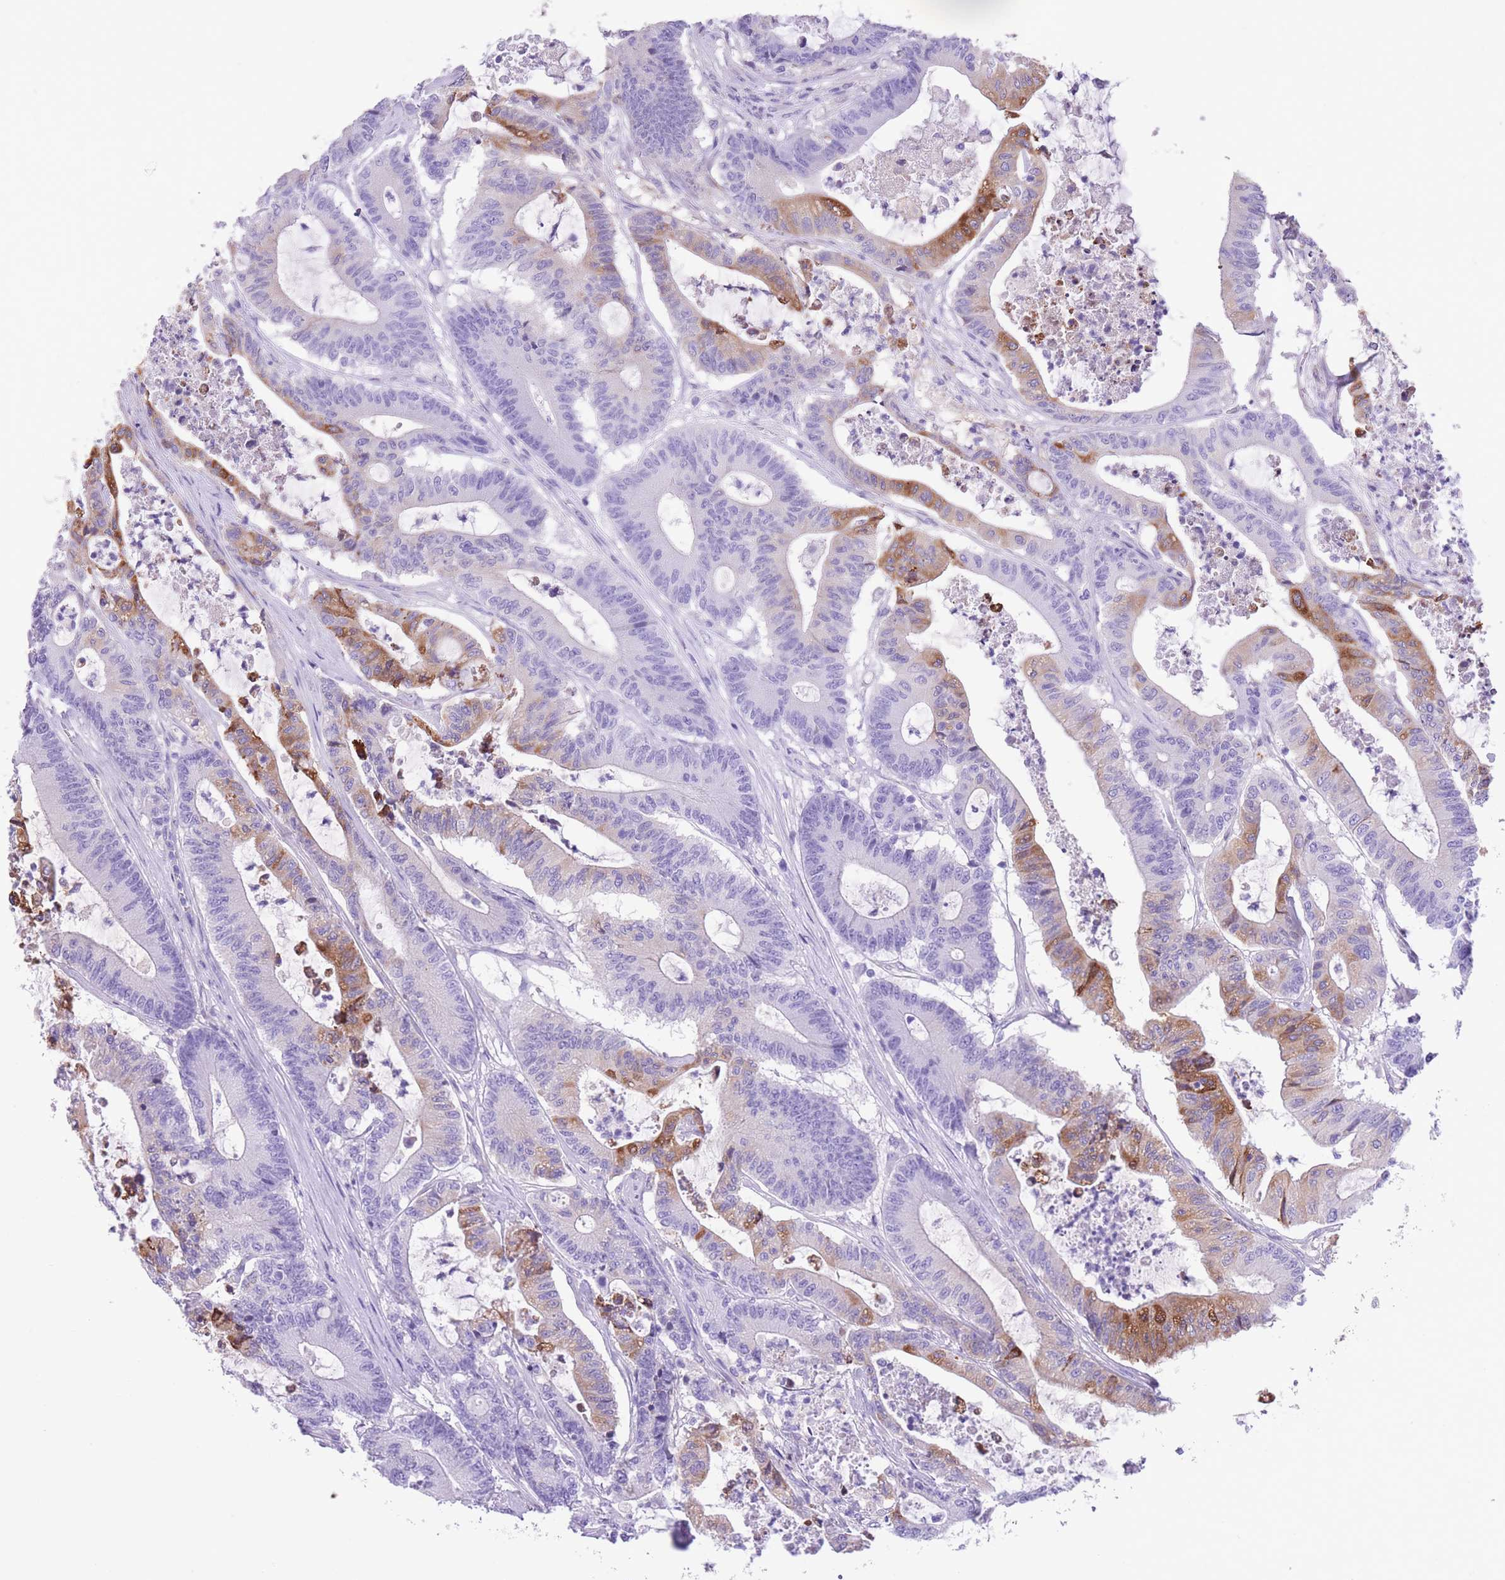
{"staining": {"intensity": "strong", "quantity": "<25%", "location": "cytoplasmic/membranous"}, "tissue": "colorectal cancer", "cell_type": "Tumor cells", "image_type": "cancer", "snomed": [{"axis": "morphology", "description": "Adenocarcinoma, NOS"}, {"axis": "topography", "description": "Colon"}], "caption": "IHC micrograph of neoplastic tissue: human adenocarcinoma (colorectal) stained using immunohistochemistry shows medium levels of strong protein expression localized specifically in the cytoplasmic/membranous of tumor cells, appearing as a cytoplasmic/membranous brown color.", "gene": "RAI2", "patient": {"sex": "female", "age": 84}}